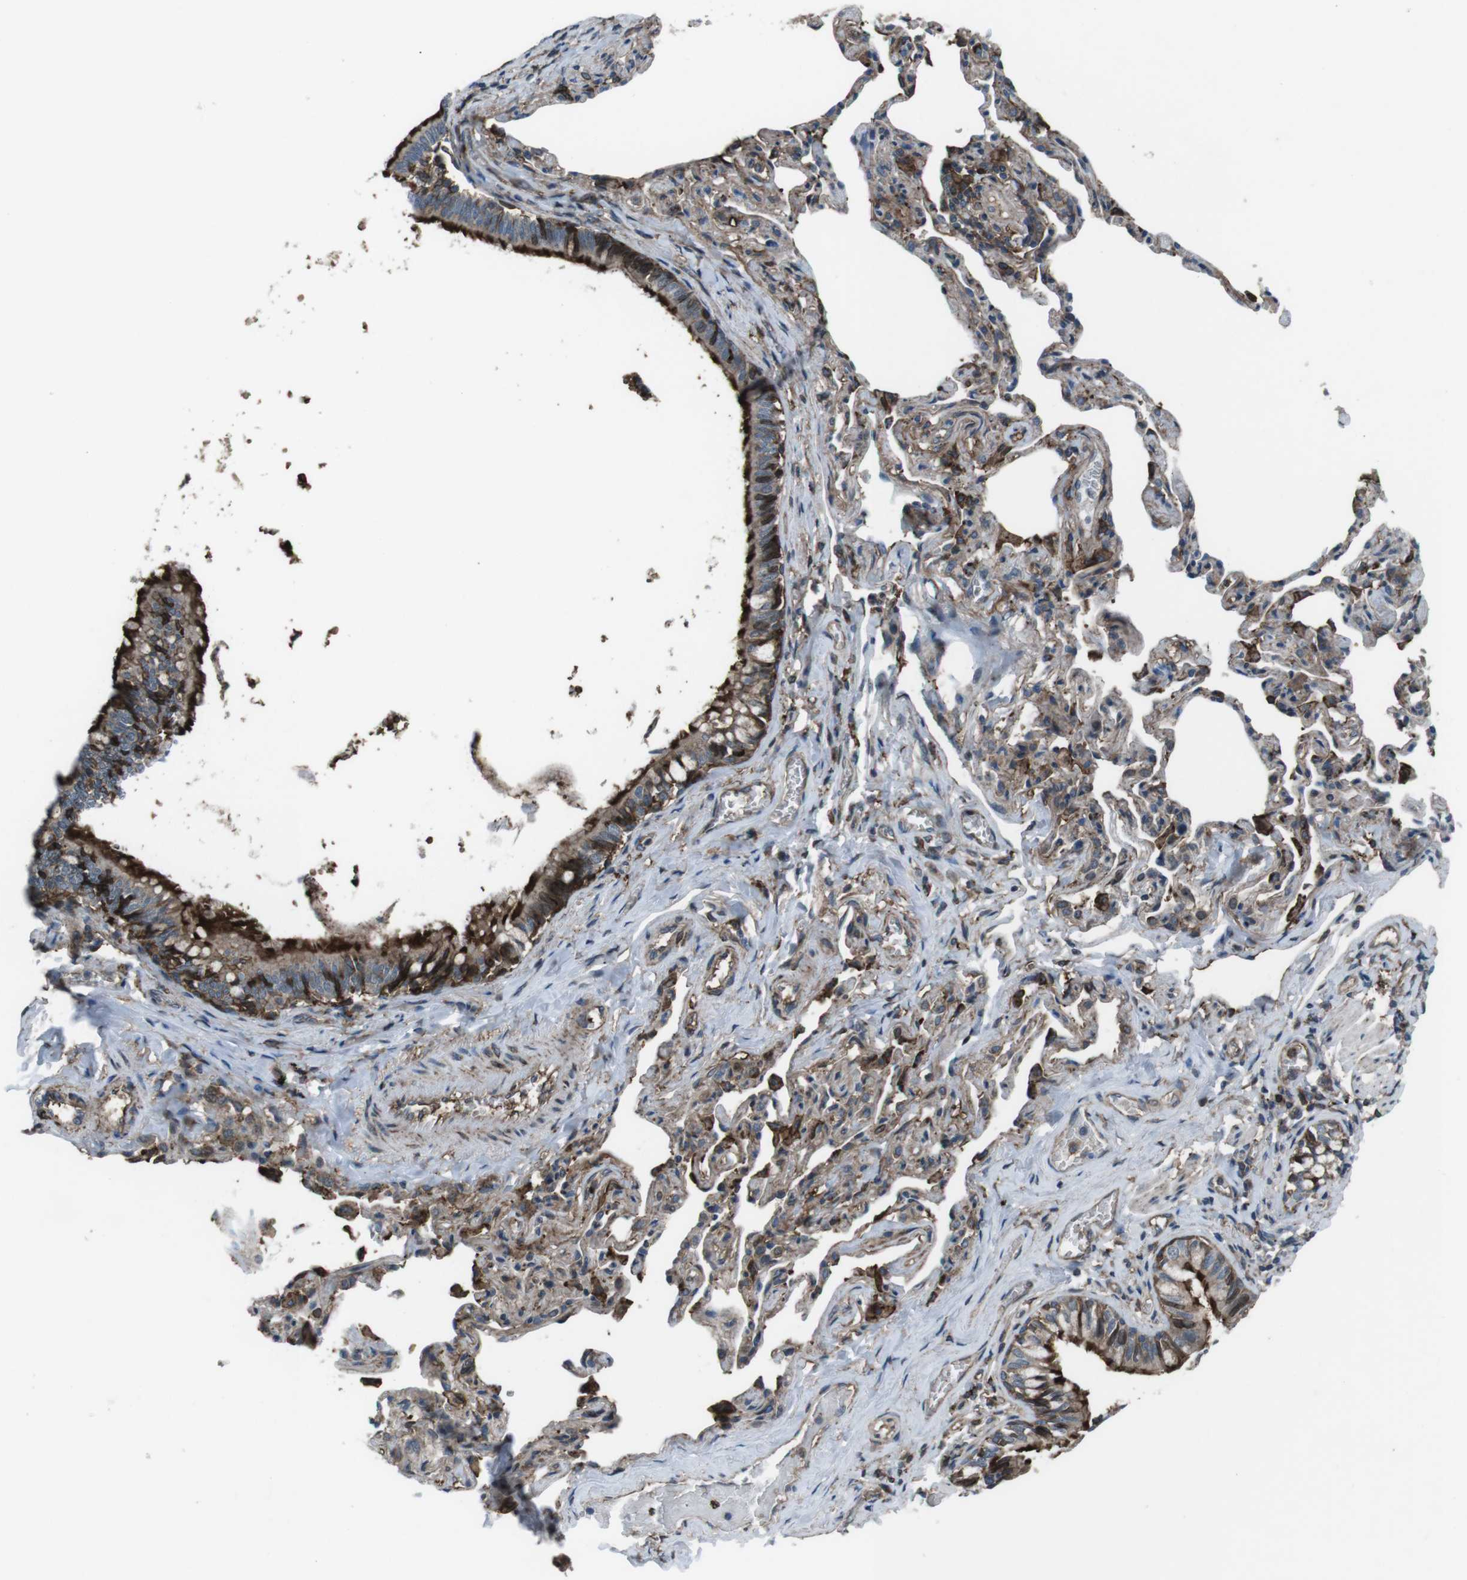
{"staining": {"intensity": "strong", "quantity": ">75%", "location": "cytoplasmic/membranous"}, "tissue": "bronchus", "cell_type": "Respiratory epithelial cells", "image_type": "normal", "snomed": [{"axis": "morphology", "description": "Normal tissue, NOS"}, {"axis": "topography", "description": "Bronchus"}, {"axis": "topography", "description": "Lung"}], "caption": "Immunohistochemical staining of unremarkable human bronchus displays strong cytoplasmic/membranous protein expression in about >75% of respiratory epithelial cells. The staining is performed using DAB brown chromogen to label protein expression. The nuclei are counter-stained blue using hematoxylin.", "gene": "GDF10", "patient": {"sex": "male", "age": 64}}